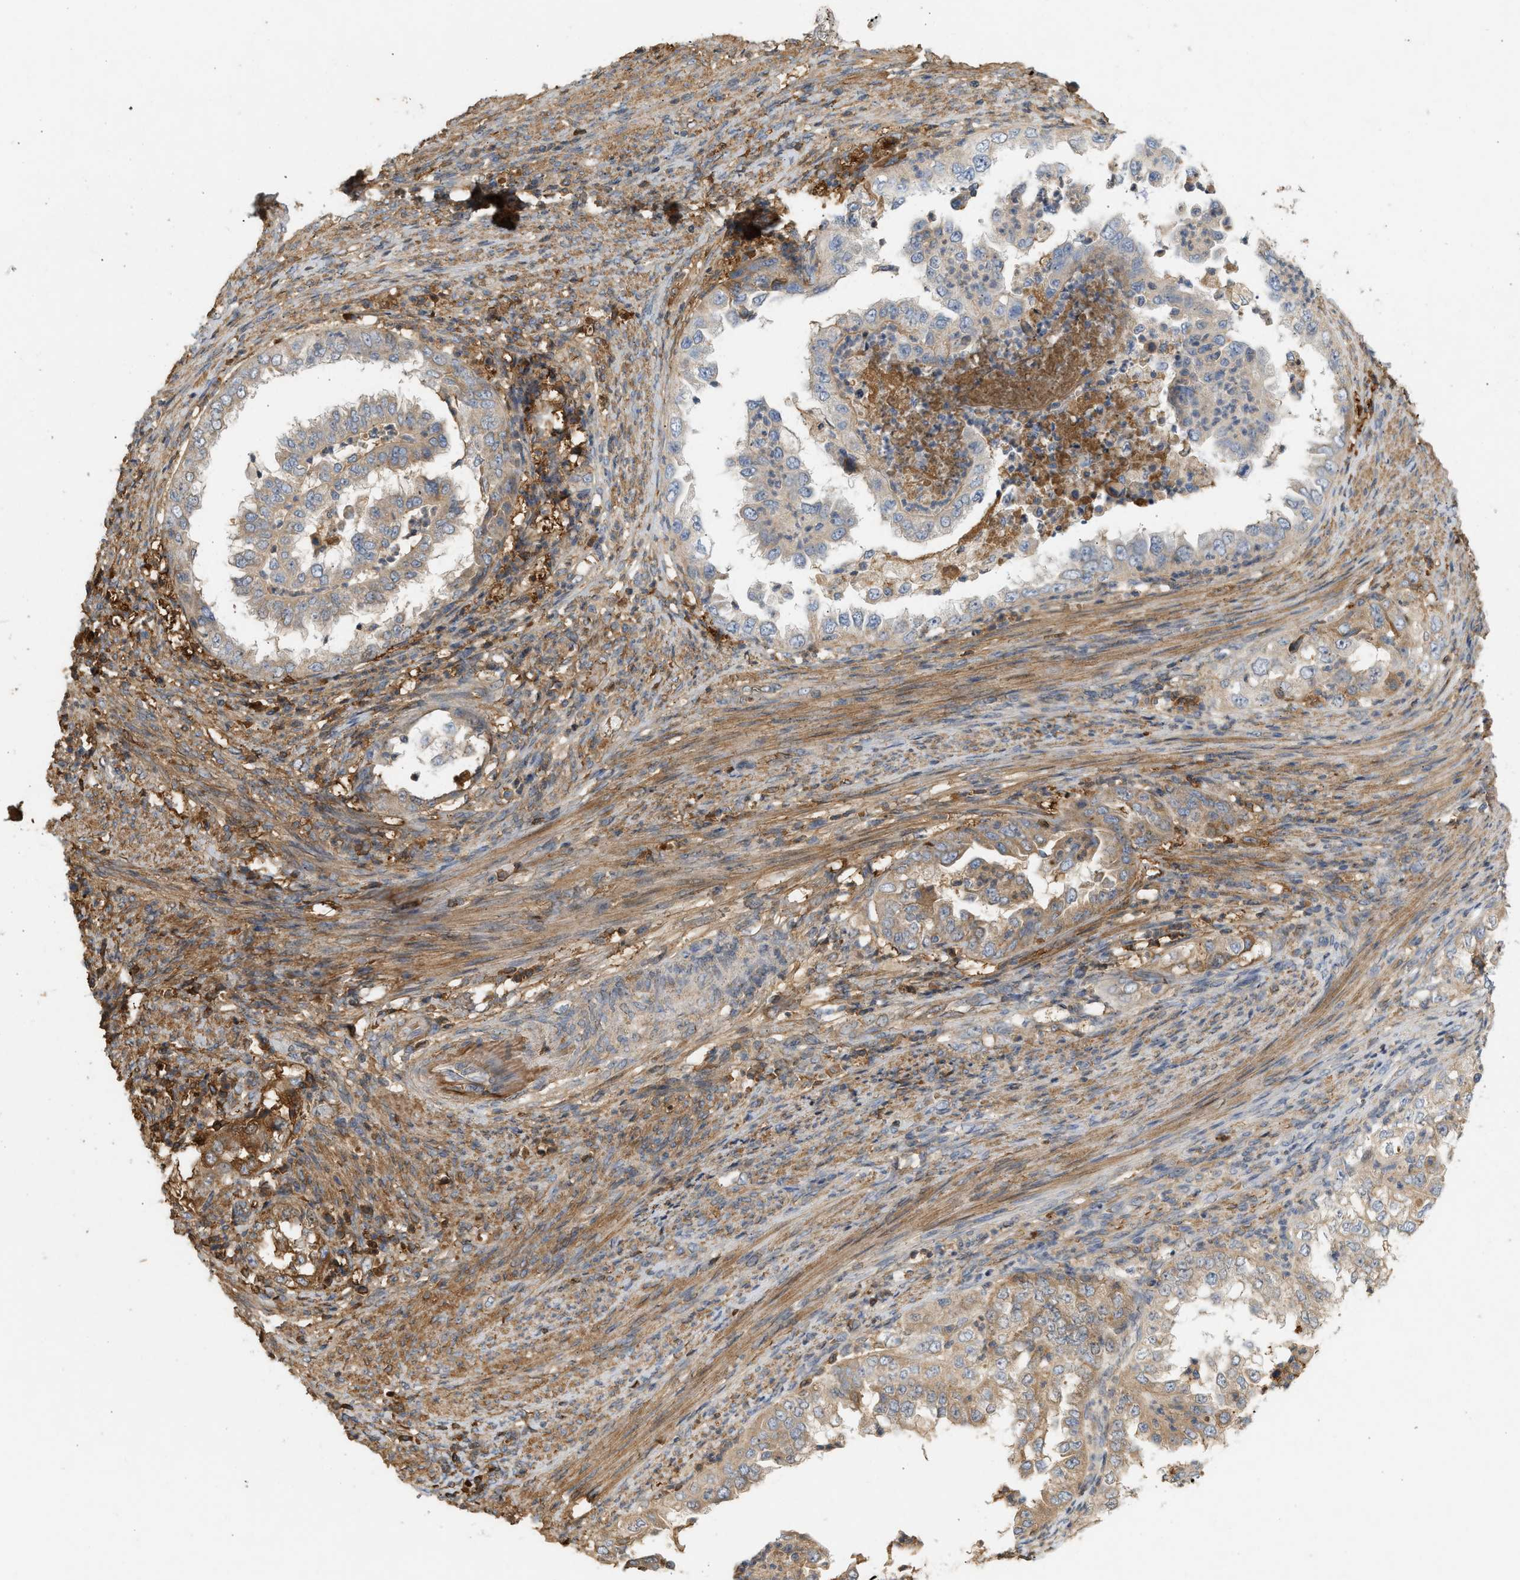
{"staining": {"intensity": "moderate", "quantity": ">75%", "location": "cytoplasmic/membranous"}, "tissue": "endometrial cancer", "cell_type": "Tumor cells", "image_type": "cancer", "snomed": [{"axis": "morphology", "description": "Adenocarcinoma, NOS"}, {"axis": "topography", "description": "Endometrium"}], "caption": "Immunohistochemical staining of human endometrial cancer shows moderate cytoplasmic/membranous protein expression in approximately >75% of tumor cells.", "gene": "F8", "patient": {"sex": "female", "age": 85}}